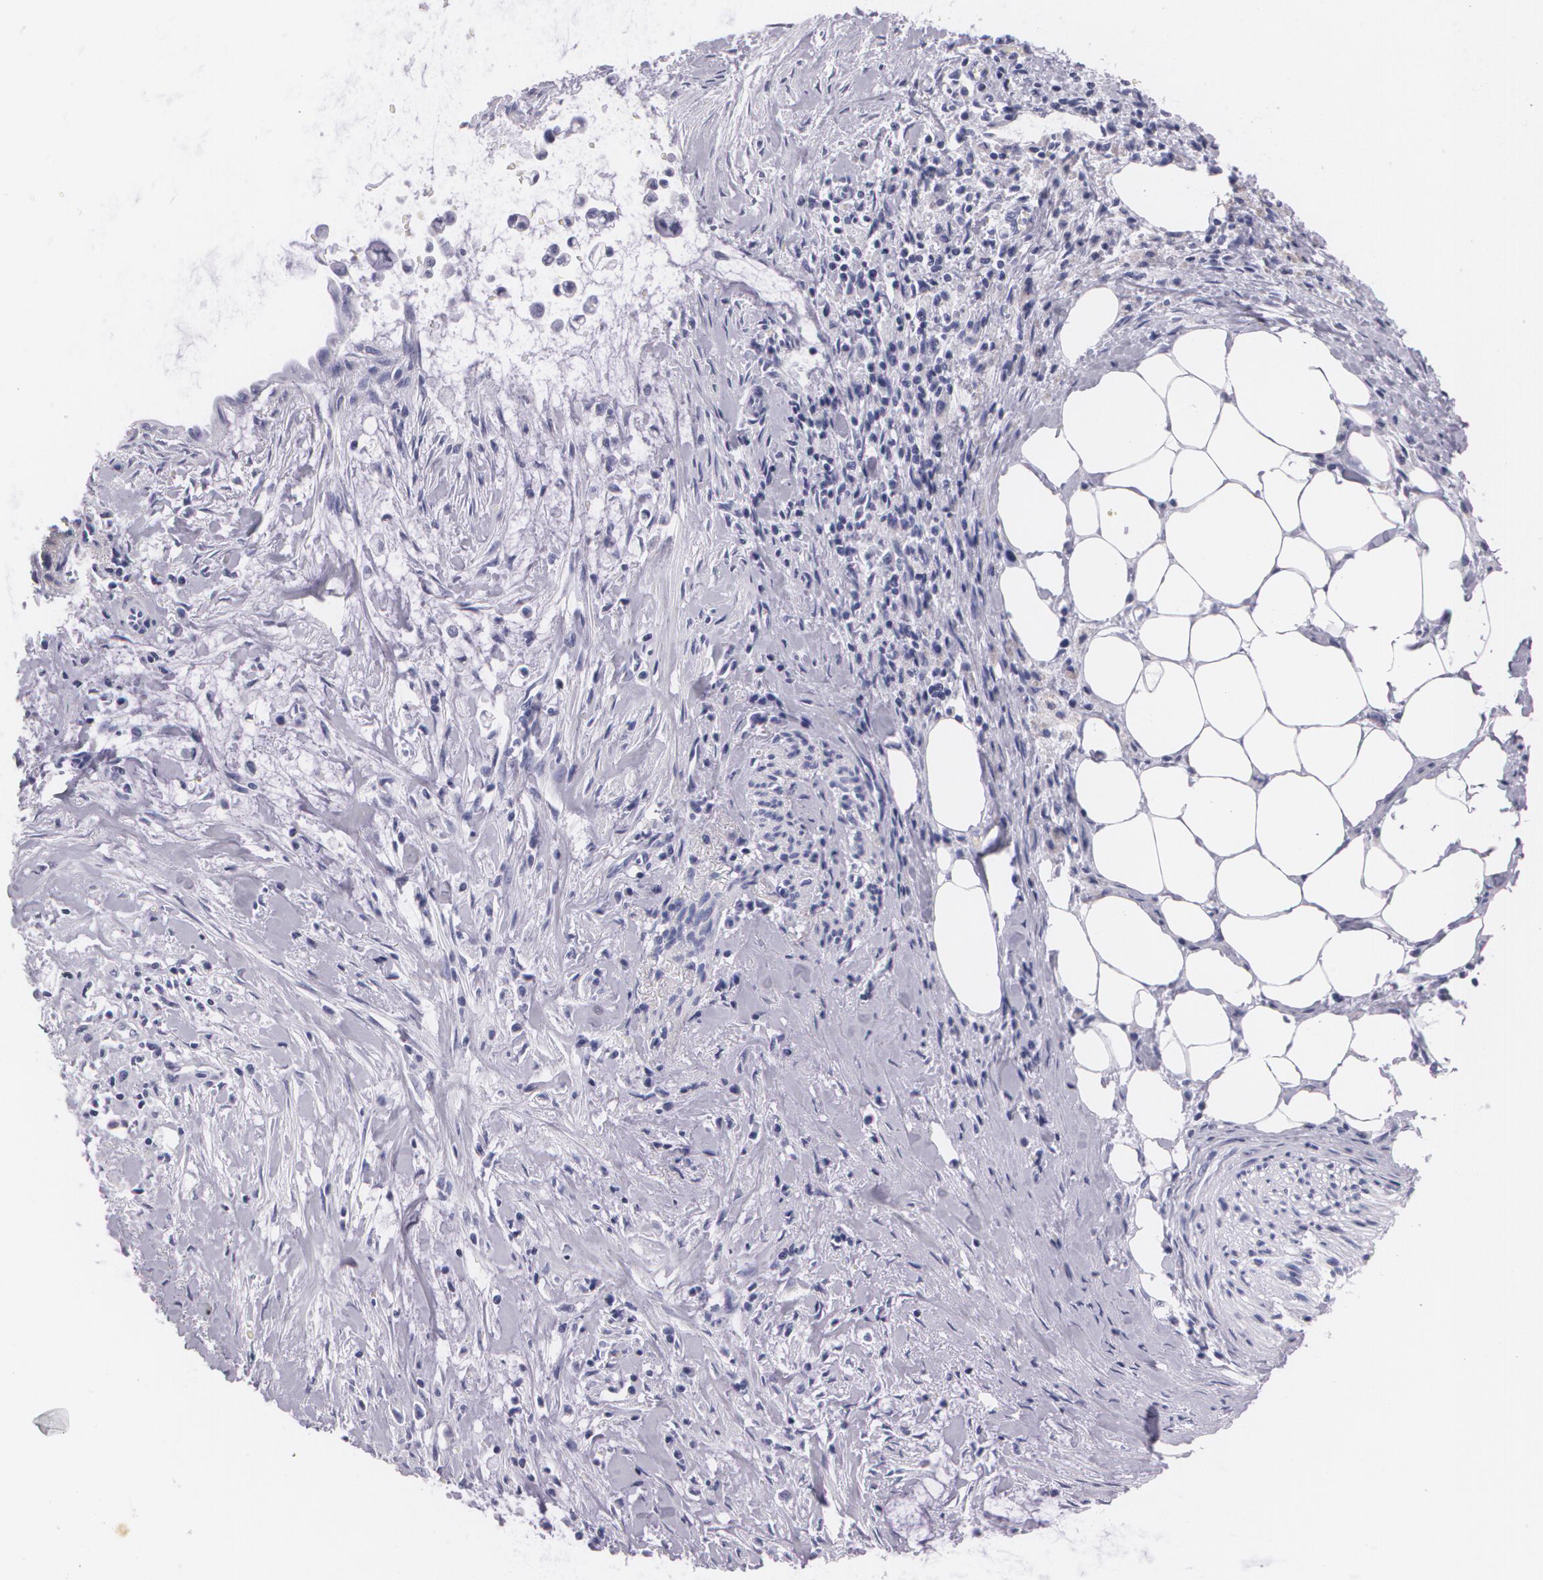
{"staining": {"intensity": "negative", "quantity": "none", "location": "none"}, "tissue": "pancreatic cancer", "cell_type": "Tumor cells", "image_type": "cancer", "snomed": [{"axis": "morphology", "description": "Adenocarcinoma, NOS"}, {"axis": "topography", "description": "Pancreas"}], "caption": "Immunohistochemistry (IHC) micrograph of neoplastic tissue: human pancreatic cancer (adenocarcinoma) stained with DAB (3,3'-diaminobenzidine) shows no significant protein positivity in tumor cells. Brightfield microscopy of immunohistochemistry (IHC) stained with DAB (3,3'-diaminobenzidine) (brown) and hematoxylin (blue), captured at high magnification.", "gene": "DLG4", "patient": {"sex": "male", "age": 59}}